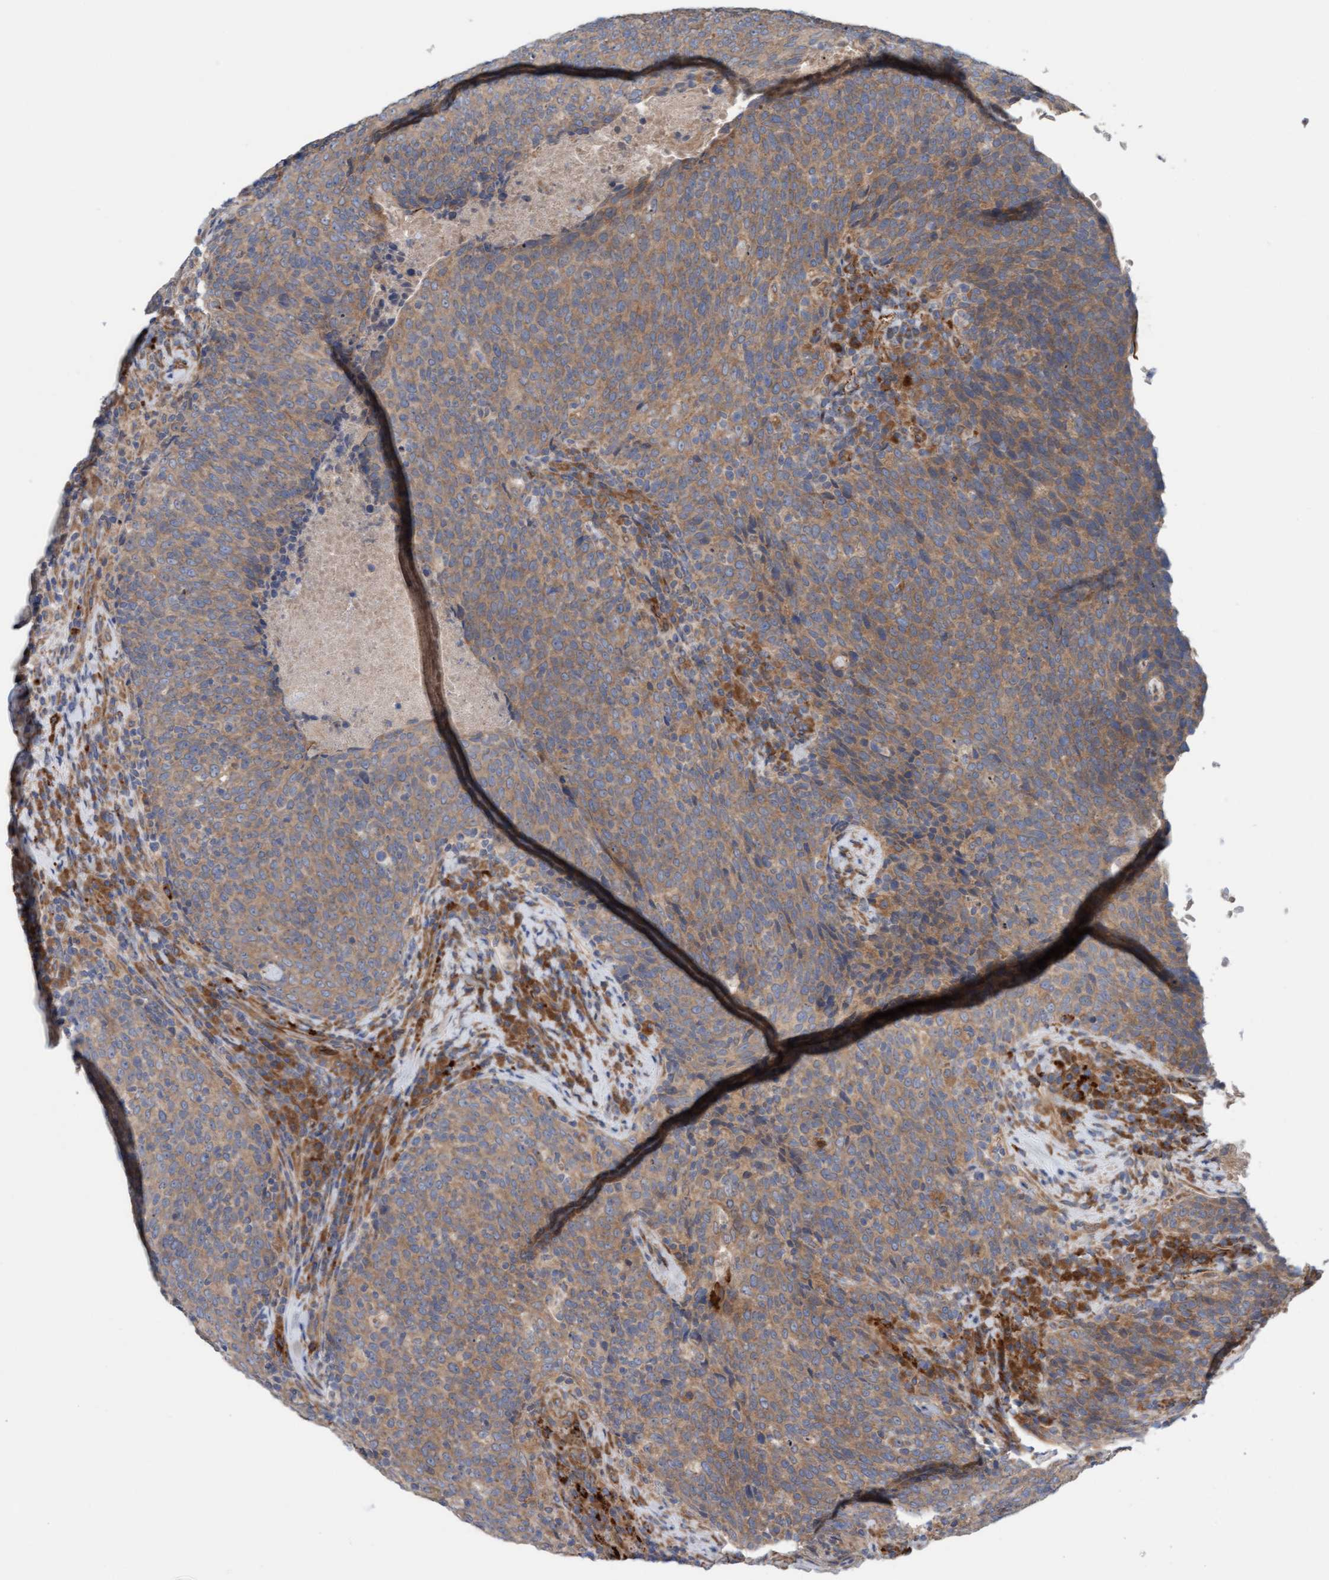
{"staining": {"intensity": "moderate", "quantity": "25%-75%", "location": "cytoplasmic/membranous"}, "tissue": "head and neck cancer", "cell_type": "Tumor cells", "image_type": "cancer", "snomed": [{"axis": "morphology", "description": "Squamous cell carcinoma, NOS"}, {"axis": "morphology", "description": "Squamous cell carcinoma, metastatic, NOS"}, {"axis": "topography", "description": "Lymph node"}, {"axis": "topography", "description": "Head-Neck"}], "caption": "Protein staining shows moderate cytoplasmic/membranous positivity in about 25%-75% of tumor cells in head and neck cancer. (DAB IHC with brightfield microscopy, high magnification).", "gene": "CDK5RAP3", "patient": {"sex": "male", "age": 62}}